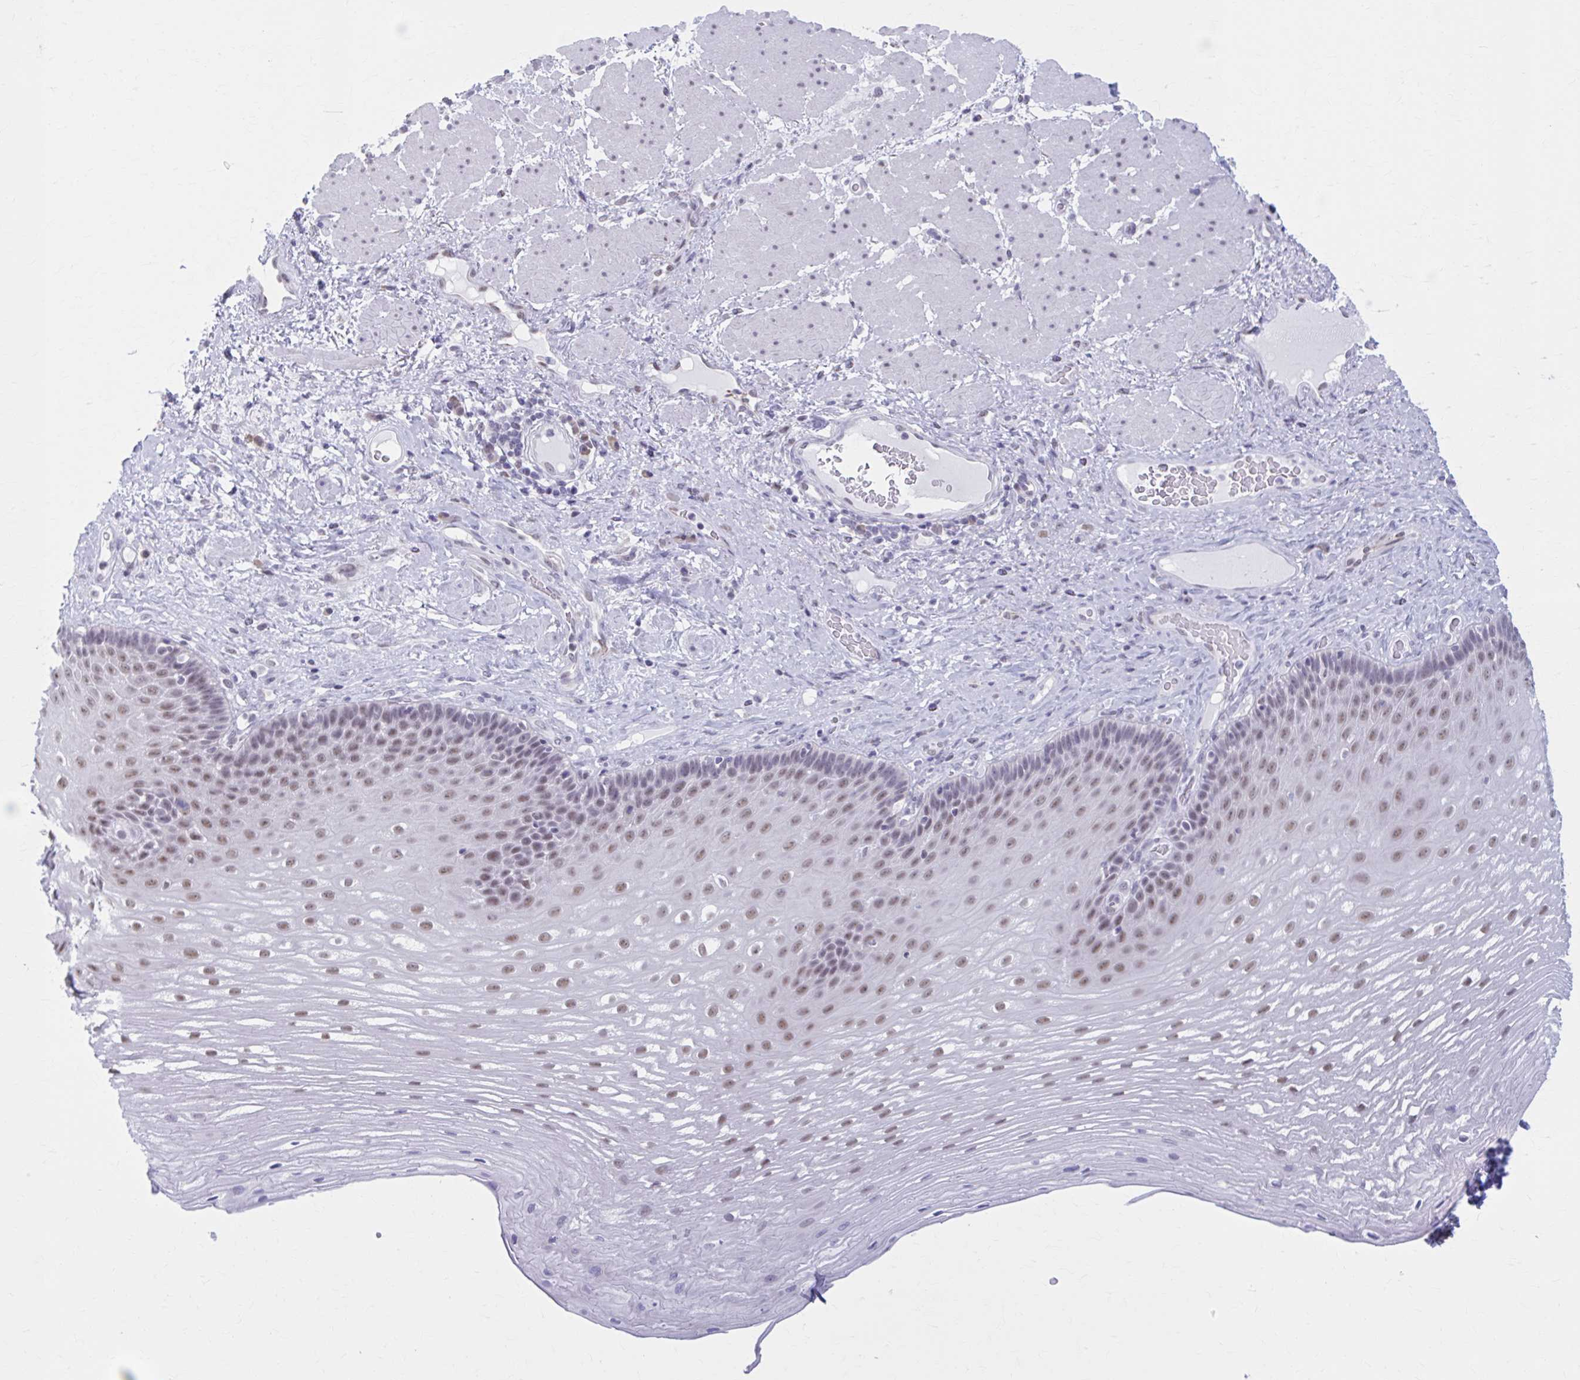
{"staining": {"intensity": "moderate", "quantity": "25%-75%", "location": "nuclear"}, "tissue": "esophagus", "cell_type": "Squamous epithelial cells", "image_type": "normal", "snomed": [{"axis": "morphology", "description": "Normal tissue, NOS"}, {"axis": "topography", "description": "Esophagus"}], "caption": "Protein staining by IHC reveals moderate nuclear staining in approximately 25%-75% of squamous epithelial cells in normal esophagus.", "gene": "CCDC105", "patient": {"sex": "male", "age": 62}}